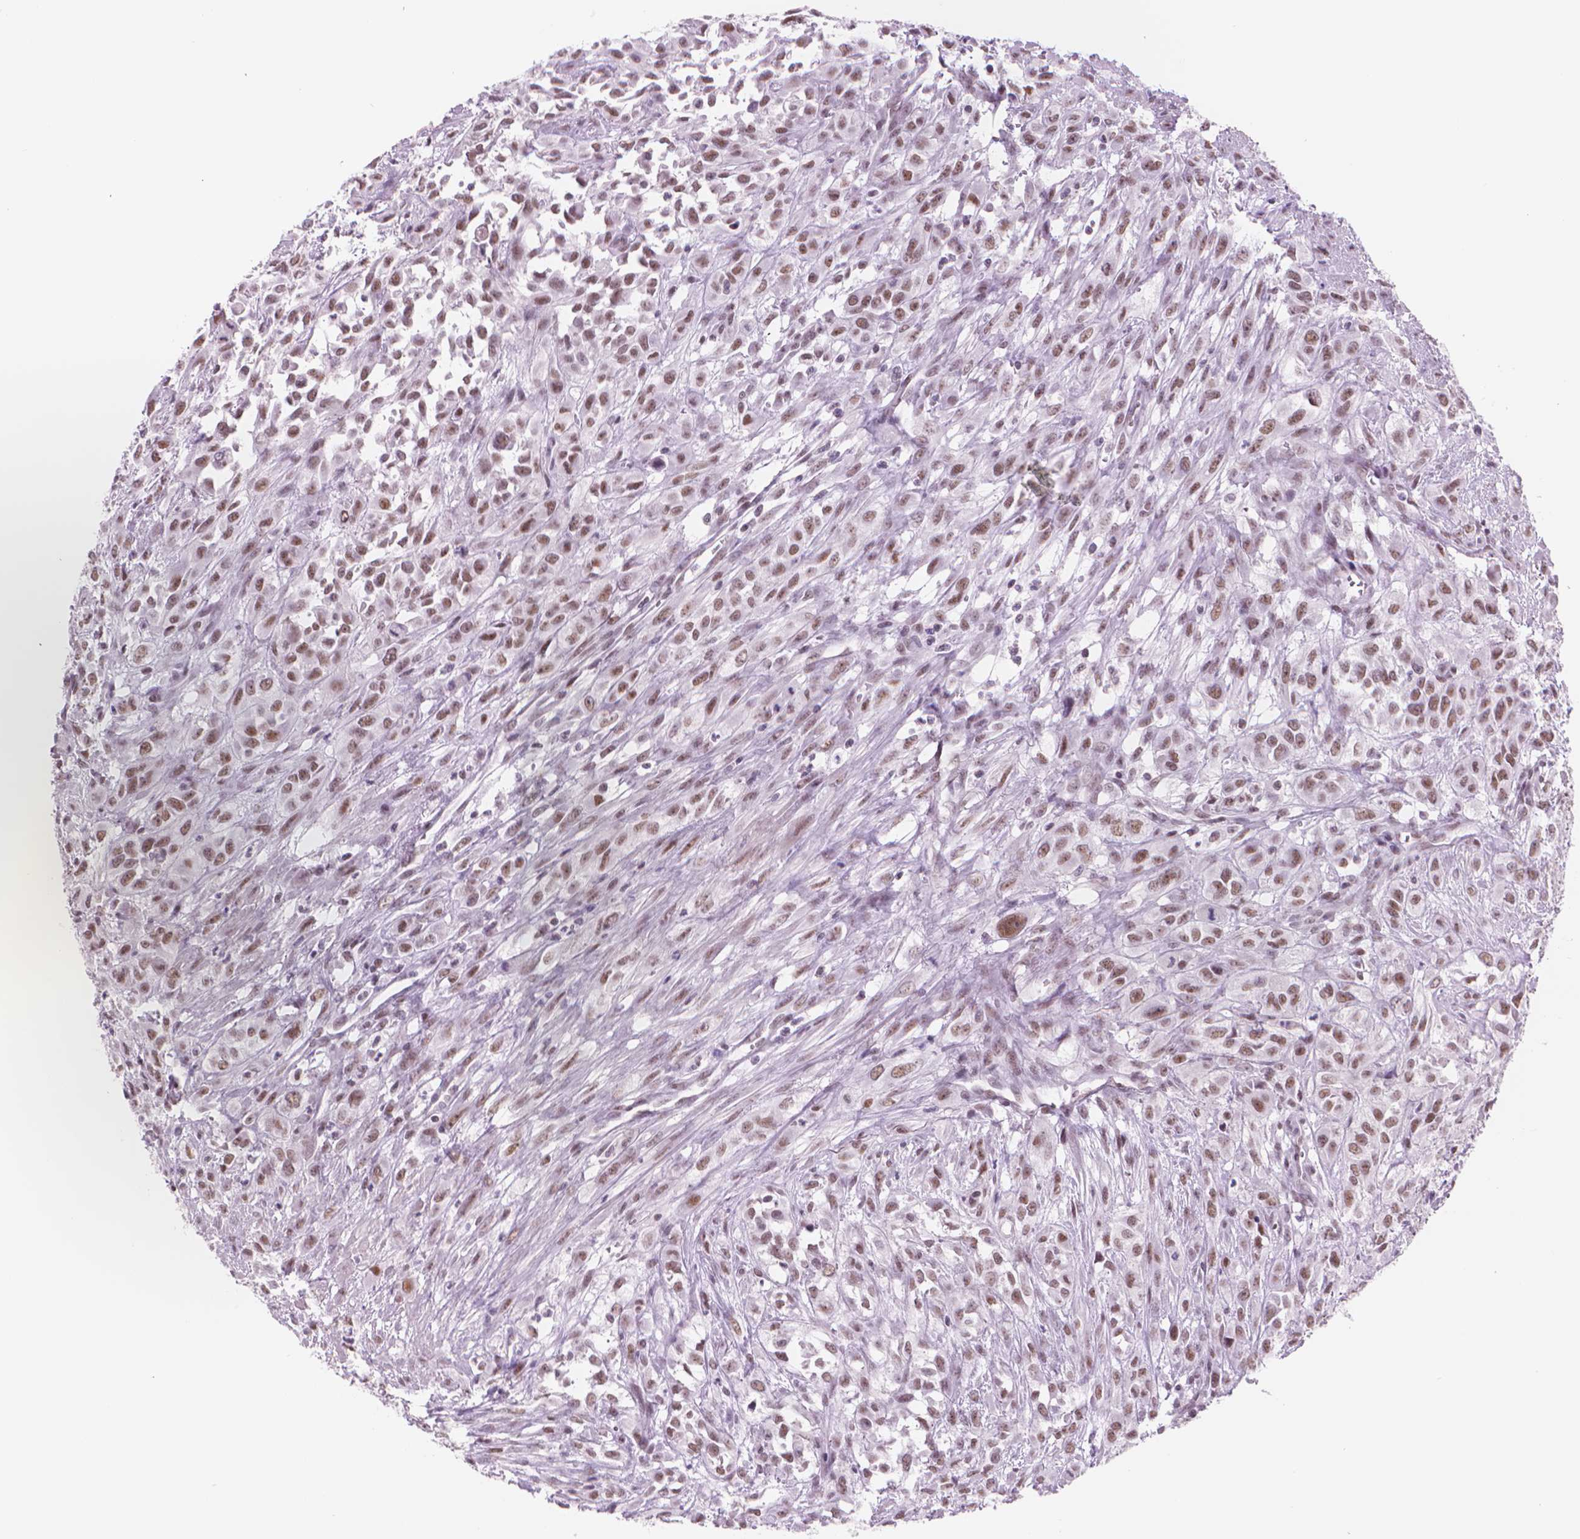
{"staining": {"intensity": "moderate", "quantity": ">75%", "location": "nuclear"}, "tissue": "urothelial cancer", "cell_type": "Tumor cells", "image_type": "cancer", "snomed": [{"axis": "morphology", "description": "Urothelial carcinoma, High grade"}, {"axis": "topography", "description": "Urinary bladder"}], "caption": "Protein analysis of urothelial cancer tissue exhibits moderate nuclear expression in about >75% of tumor cells. The protein of interest is stained brown, and the nuclei are stained in blue (DAB IHC with brightfield microscopy, high magnification).", "gene": "POLR3D", "patient": {"sex": "male", "age": 67}}